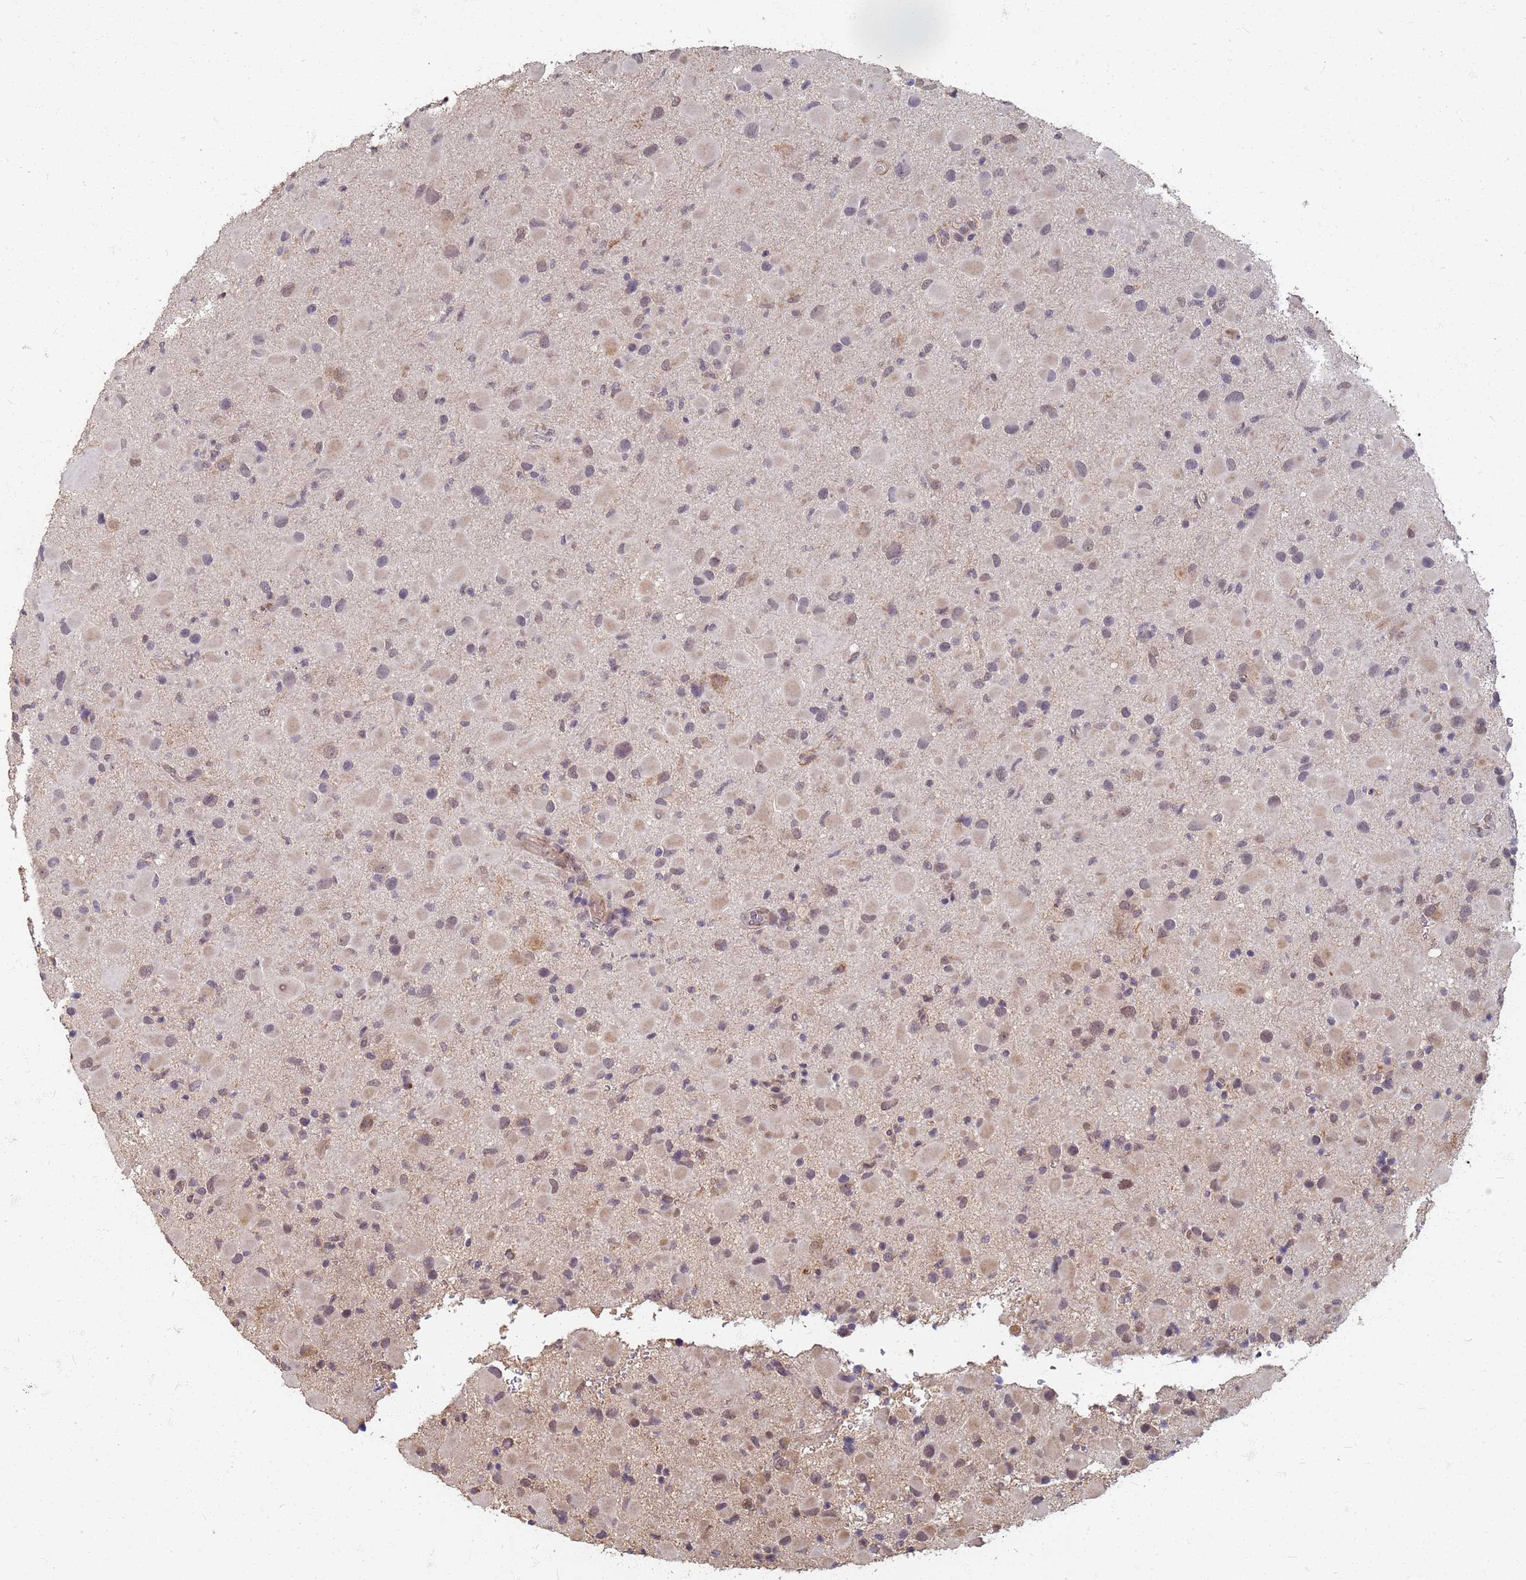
{"staining": {"intensity": "weak", "quantity": "25%-75%", "location": "cytoplasmic/membranous"}, "tissue": "glioma", "cell_type": "Tumor cells", "image_type": "cancer", "snomed": [{"axis": "morphology", "description": "Glioma, malignant, Low grade"}, {"axis": "topography", "description": "Brain"}], "caption": "A photomicrograph showing weak cytoplasmic/membranous staining in about 25%-75% of tumor cells in glioma, as visualized by brown immunohistochemical staining.", "gene": "ITGB4", "patient": {"sex": "female", "age": 32}}